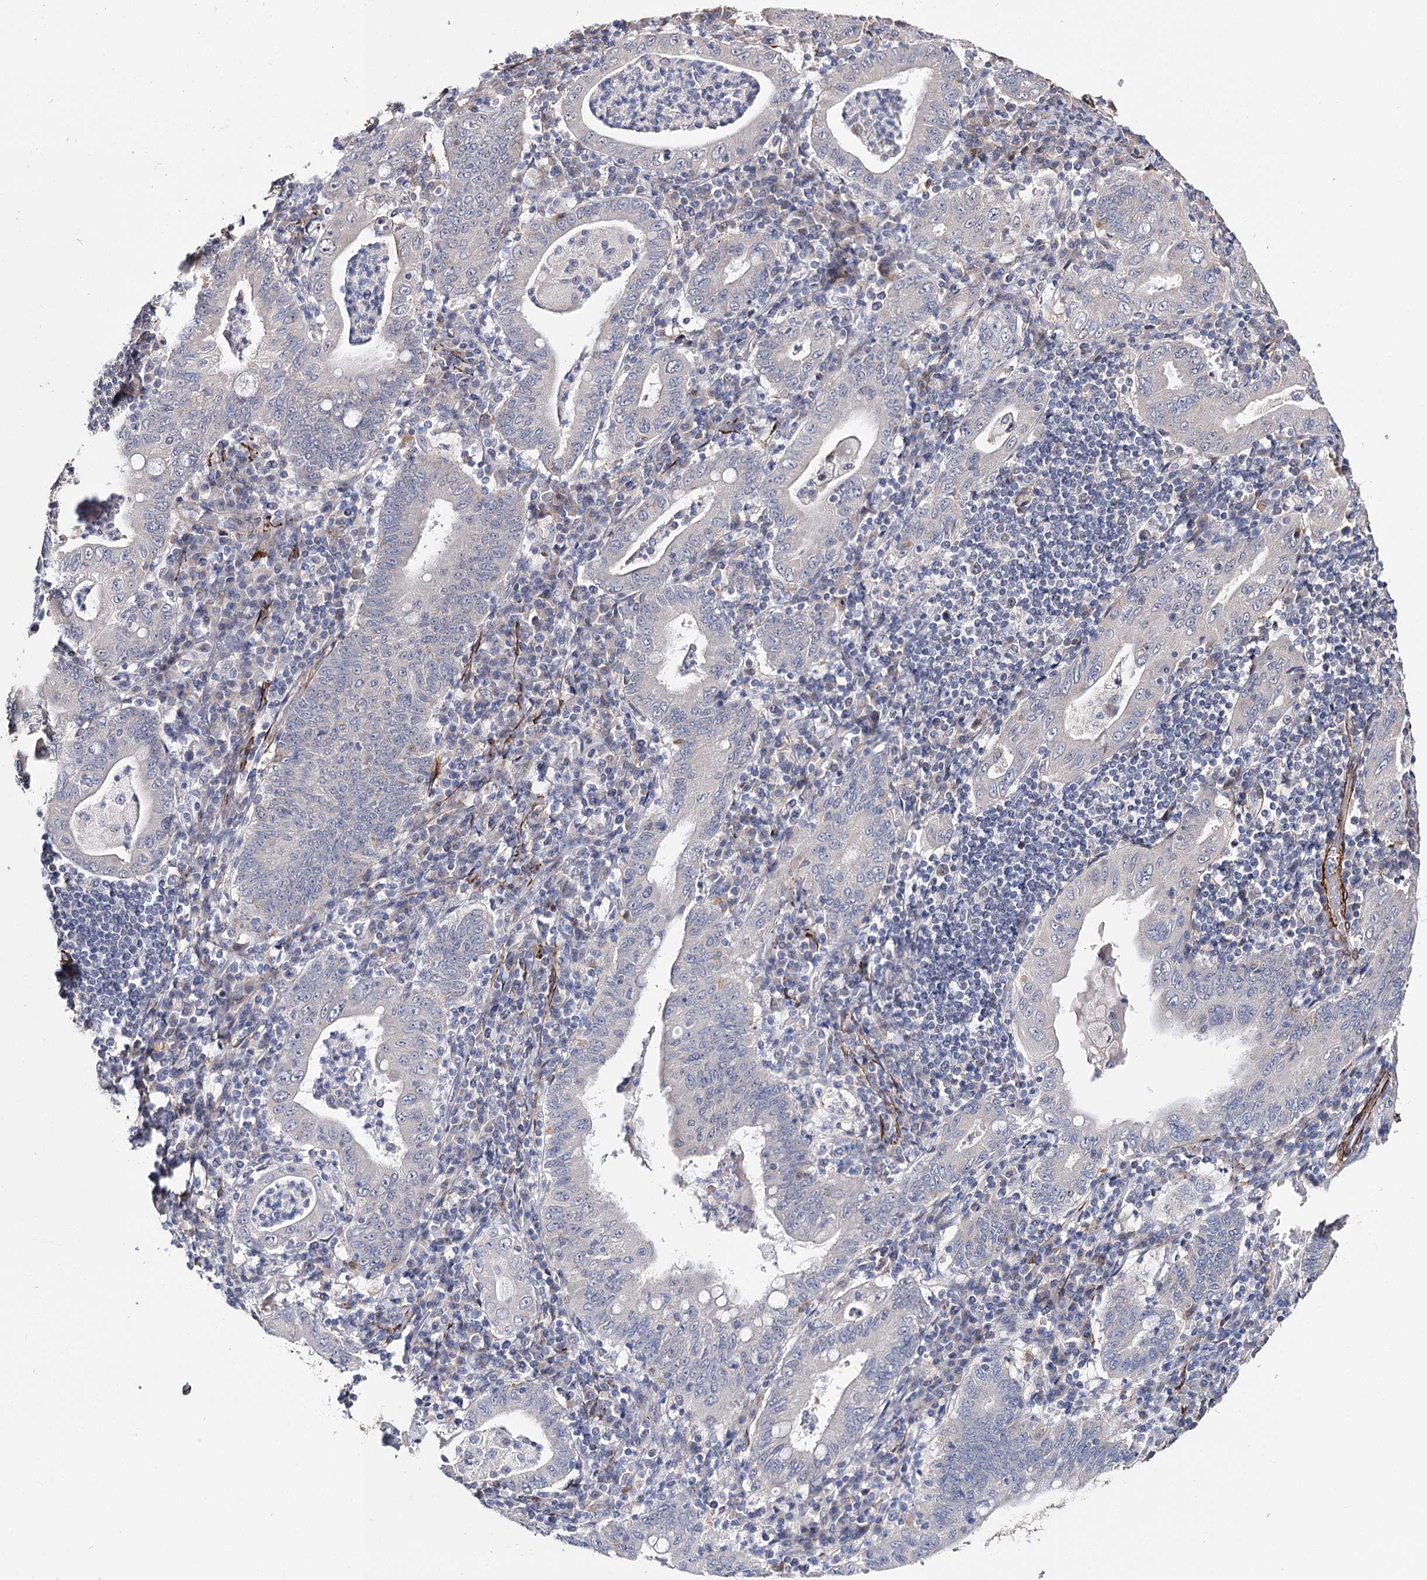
{"staining": {"intensity": "negative", "quantity": "none", "location": "none"}, "tissue": "stomach cancer", "cell_type": "Tumor cells", "image_type": "cancer", "snomed": [{"axis": "morphology", "description": "Normal tissue, NOS"}, {"axis": "morphology", "description": "Adenocarcinoma, NOS"}, {"axis": "topography", "description": "Esophagus"}, {"axis": "topography", "description": "Stomach, upper"}, {"axis": "topography", "description": "Peripheral nerve tissue"}], "caption": "High power microscopy micrograph of an immunohistochemistry (IHC) image of stomach cancer, revealing no significant positivity in tumor cells.", "gene": "CFAP46", "patient": {"sex": "male", "age": 62}}